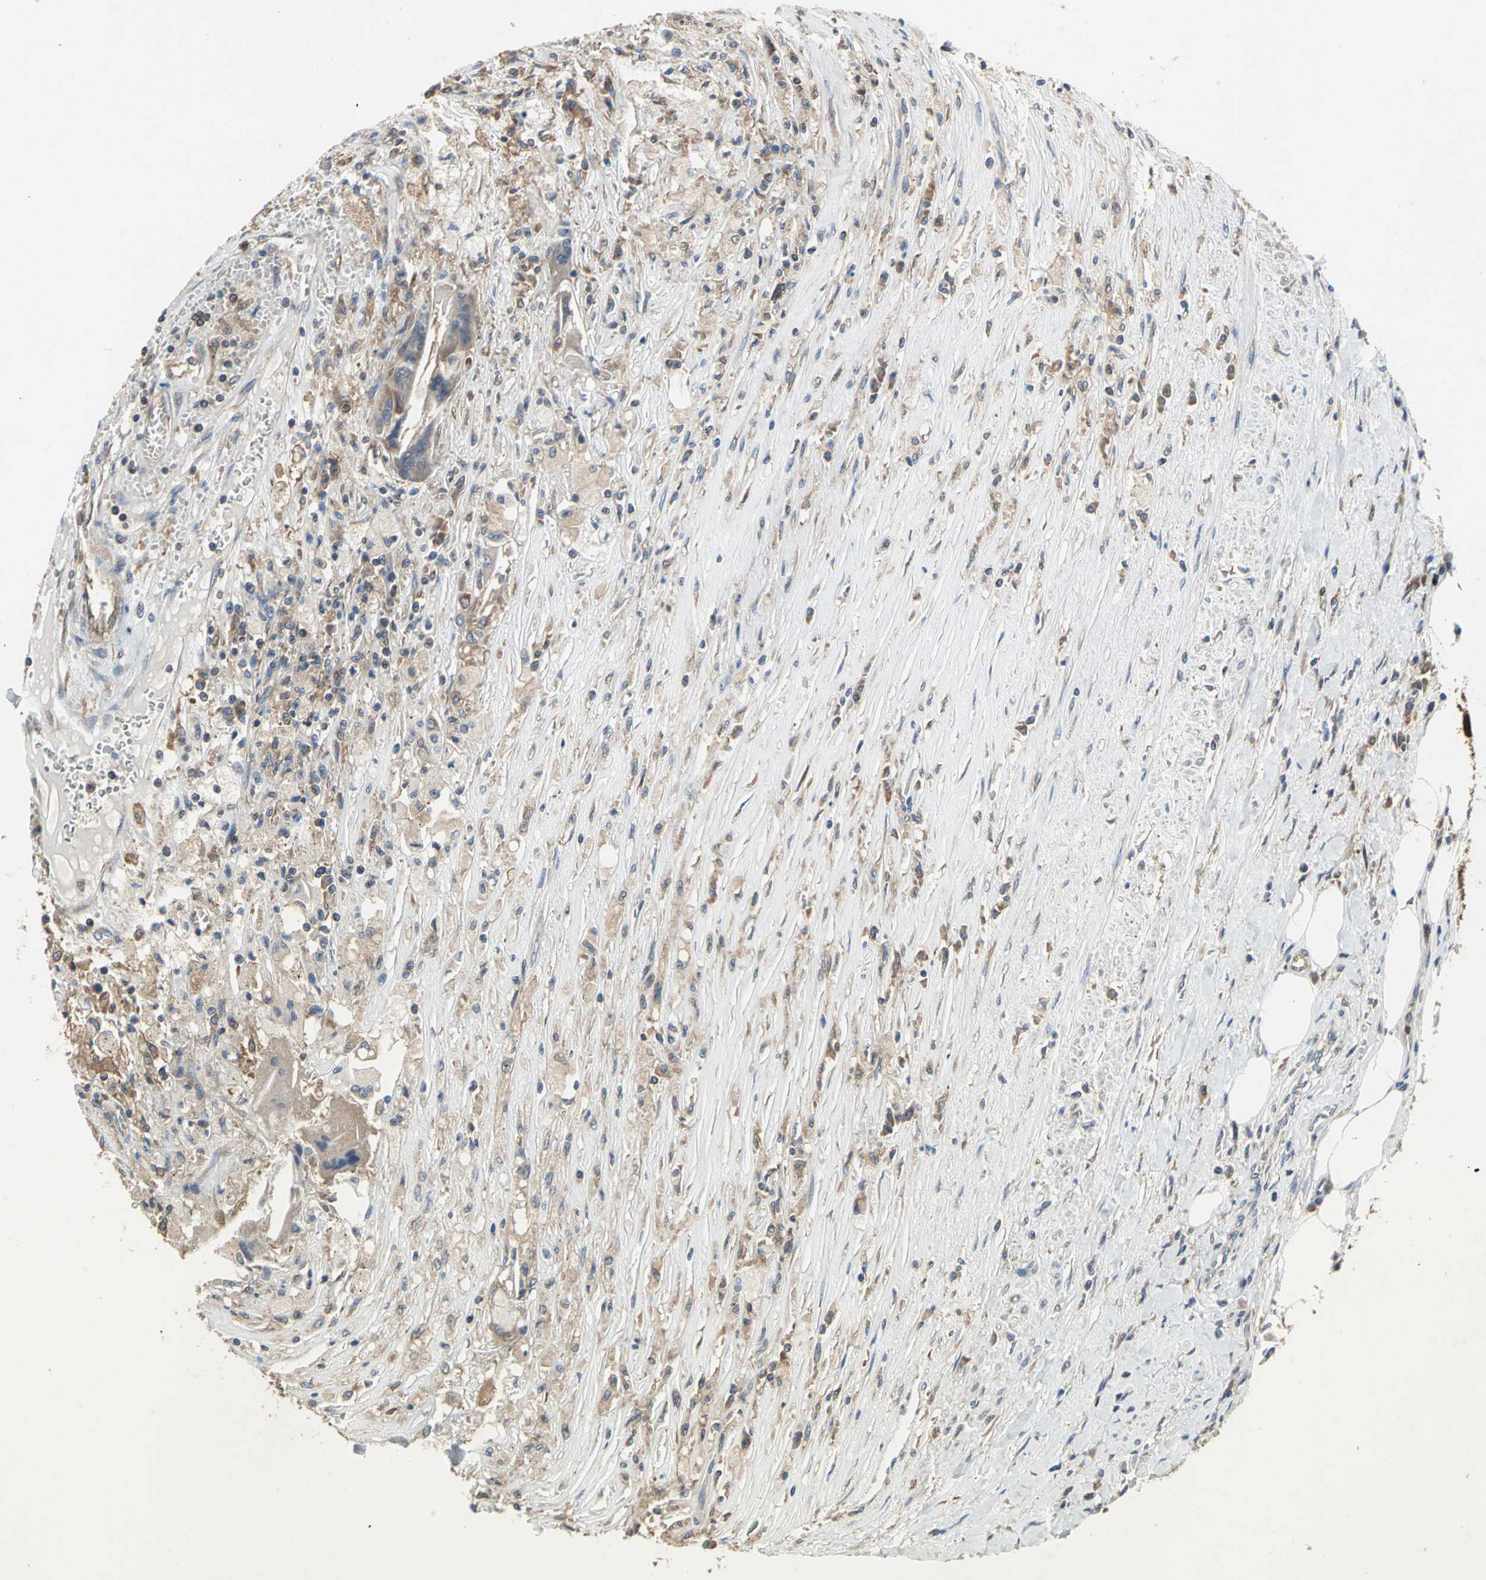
{"staining": {"intensity": "moderate", "quantity": ">75%", "location": "cytoplasmic/membranous"}, "tissue": "renal cancer", "cell_type": "Tumor cells", "image_type": "cancer", "snomed": [{"axis": "morphology", "description": "Normal tissue, NOS"}, {"axis": "morphology", "description": "Adenocarcinoma, NOS"}, {"axis": "topography", "description": "Kidney"}], "caption": "The immunohistochemical stain highlights moderate cytoplasmic/membranous positivity in tumor cells of renal cancer tissue.", "gene": "CAPN1", "patient": {"sex": "male", "age": 71}}